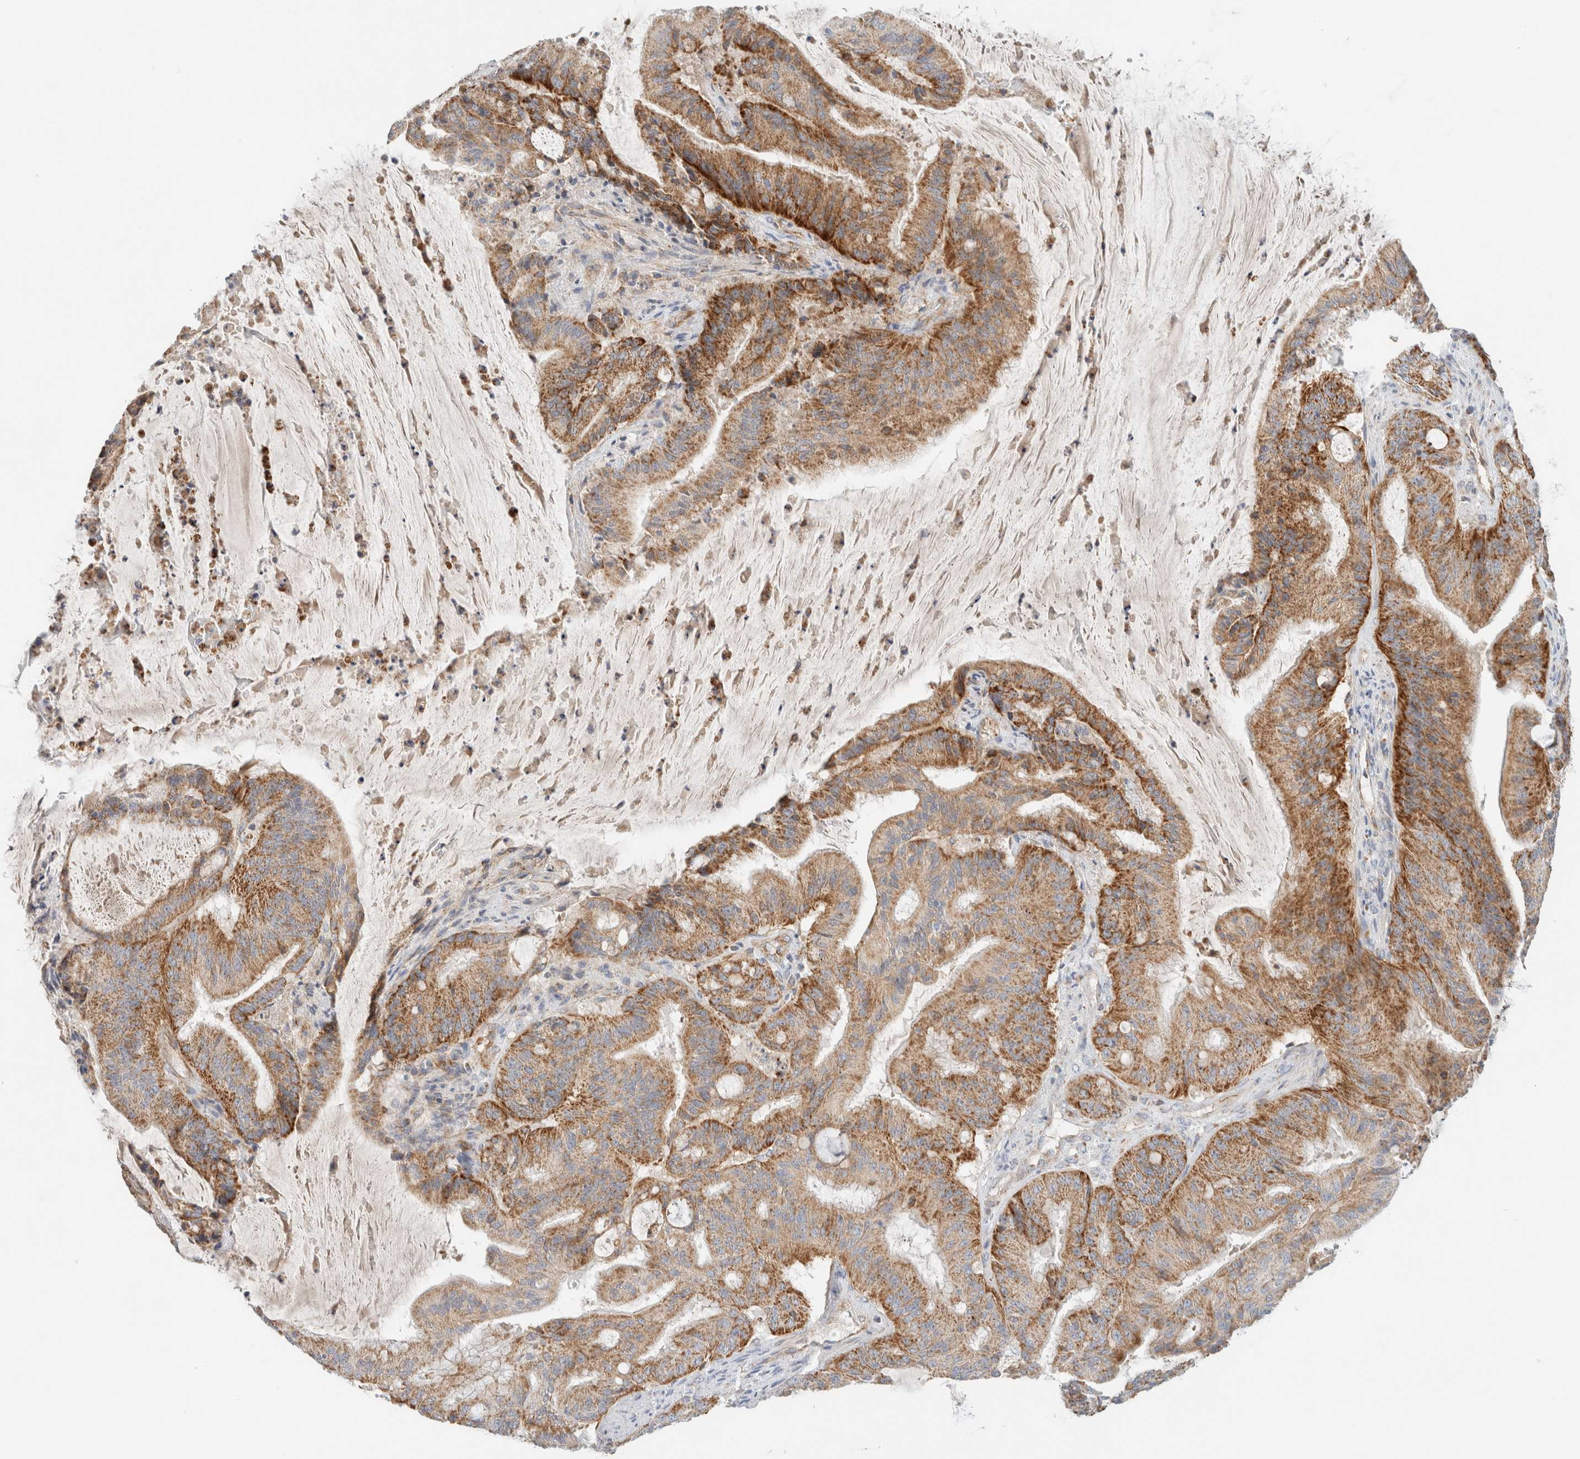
{"staining": {"intensity": "strong", "quantity": ">75%", "location": "cytoplasmic/membranous"}, "tissue": "liver cancer", "cell_type": "Tumor cells", "image_type": "cancer", "snomed": [{"axis": "morphology", "description": "Normal tissue, NOS"}, {"axis": "morphology", "description": "Cholangiocarcinoma"}, {"axis": "topography", "description": "Liver"}, {"axis": "topography", "description": "Peripheral nerve tissue"}], "caption": "Liver cholangiocarcinoma stained with immunohistochemistry reveals strong cytoplasmic/membranous expression in approximately >75% of tumor cells. Nuclei are stained in blue.", "gene": "MRM3", "patient": {"sex": "female", "age": 73}}